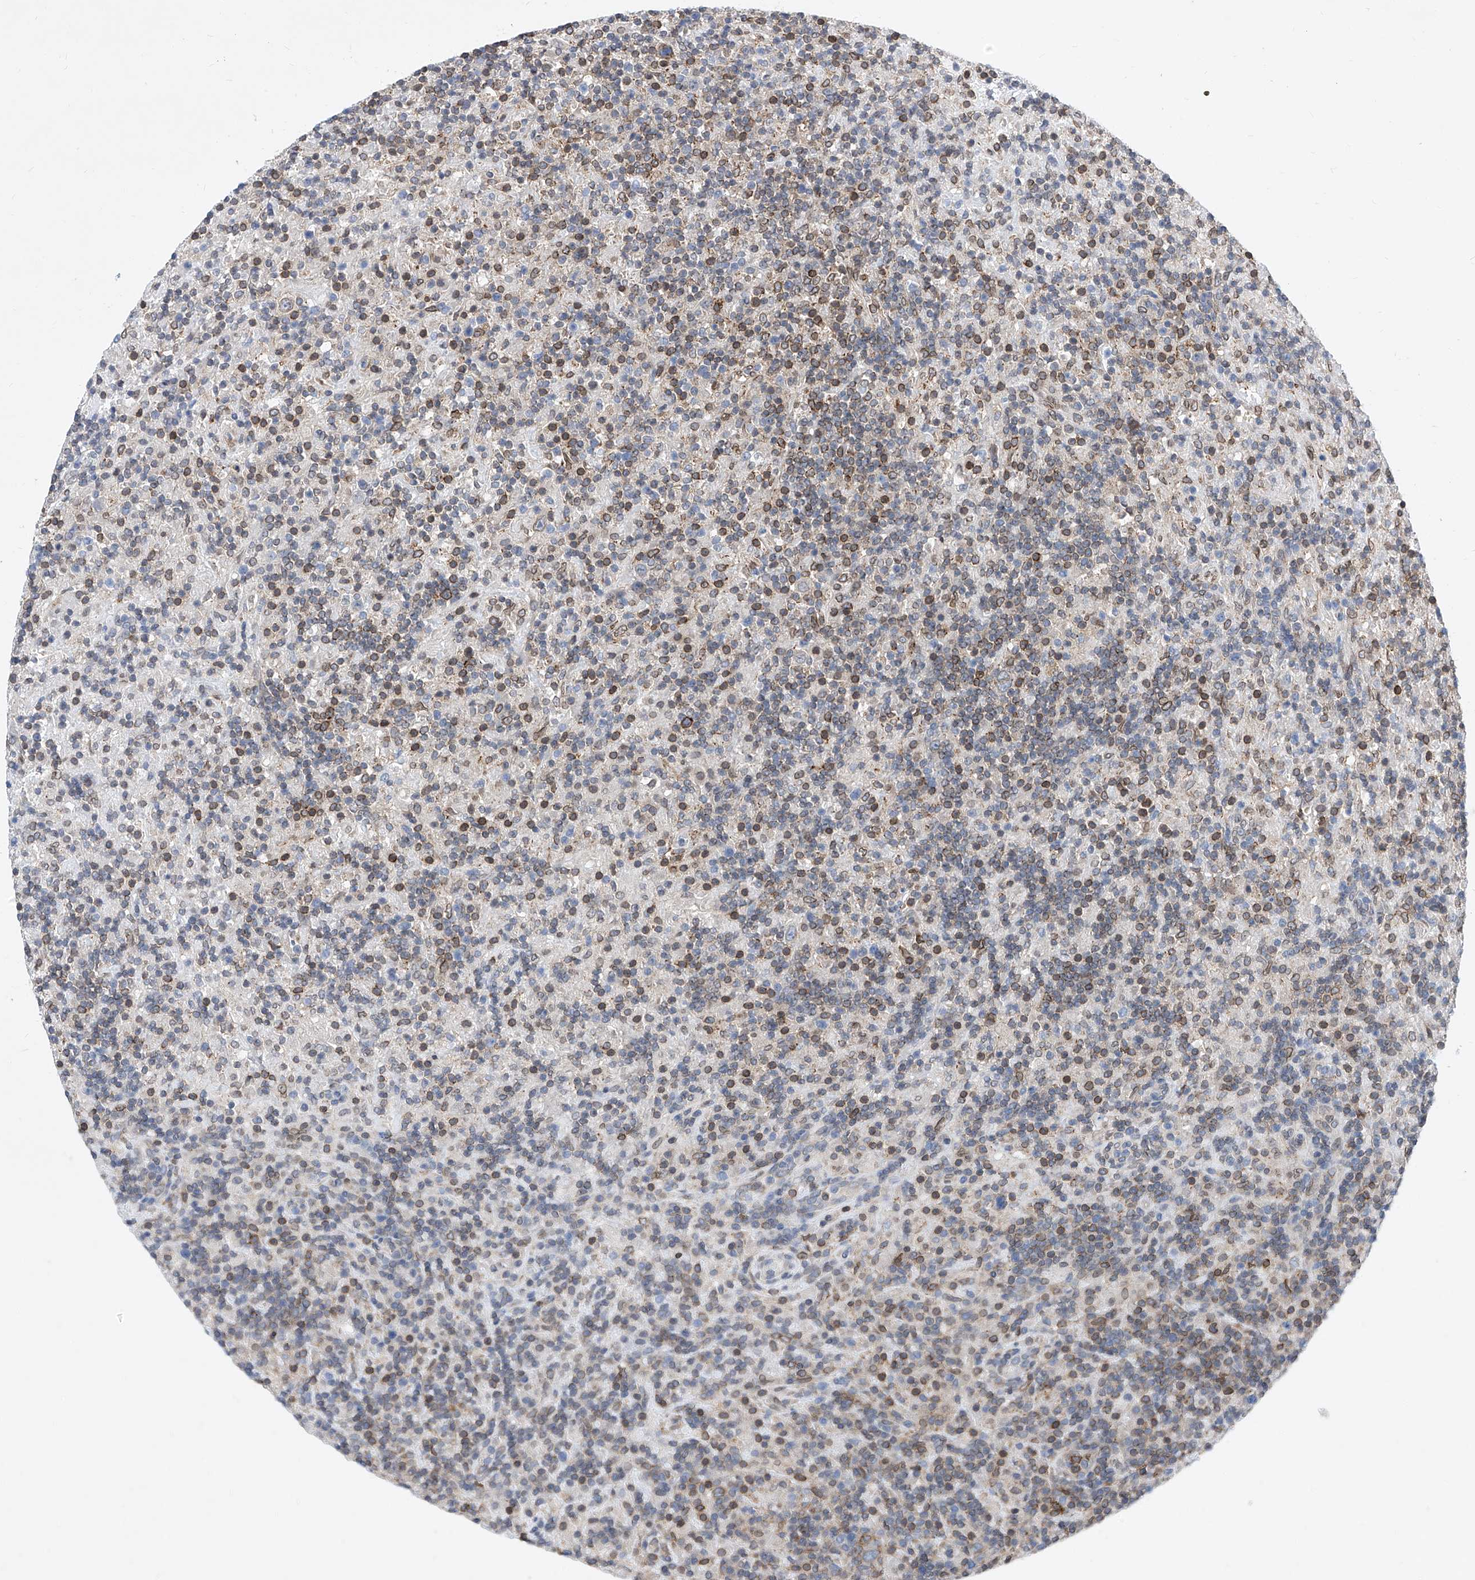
{"staining": {"intensity": "negative", "quantity": "none", "location": "none"}, "tissue": "lymphoma", "cell_type": "Tumor cells", "image_type": "cancer", "snomed": [{"axis": "morphology", "description": "Hodgkin's disease, NOS"}, {"axis": "topography", "description": "Lymph node"}], "caption": "Histopathology image shows no protein positivity in tumor cells of Hodgkin's disease tissue.", "gene": "MX2", "patient": {"sex": "male", "age": 70}}